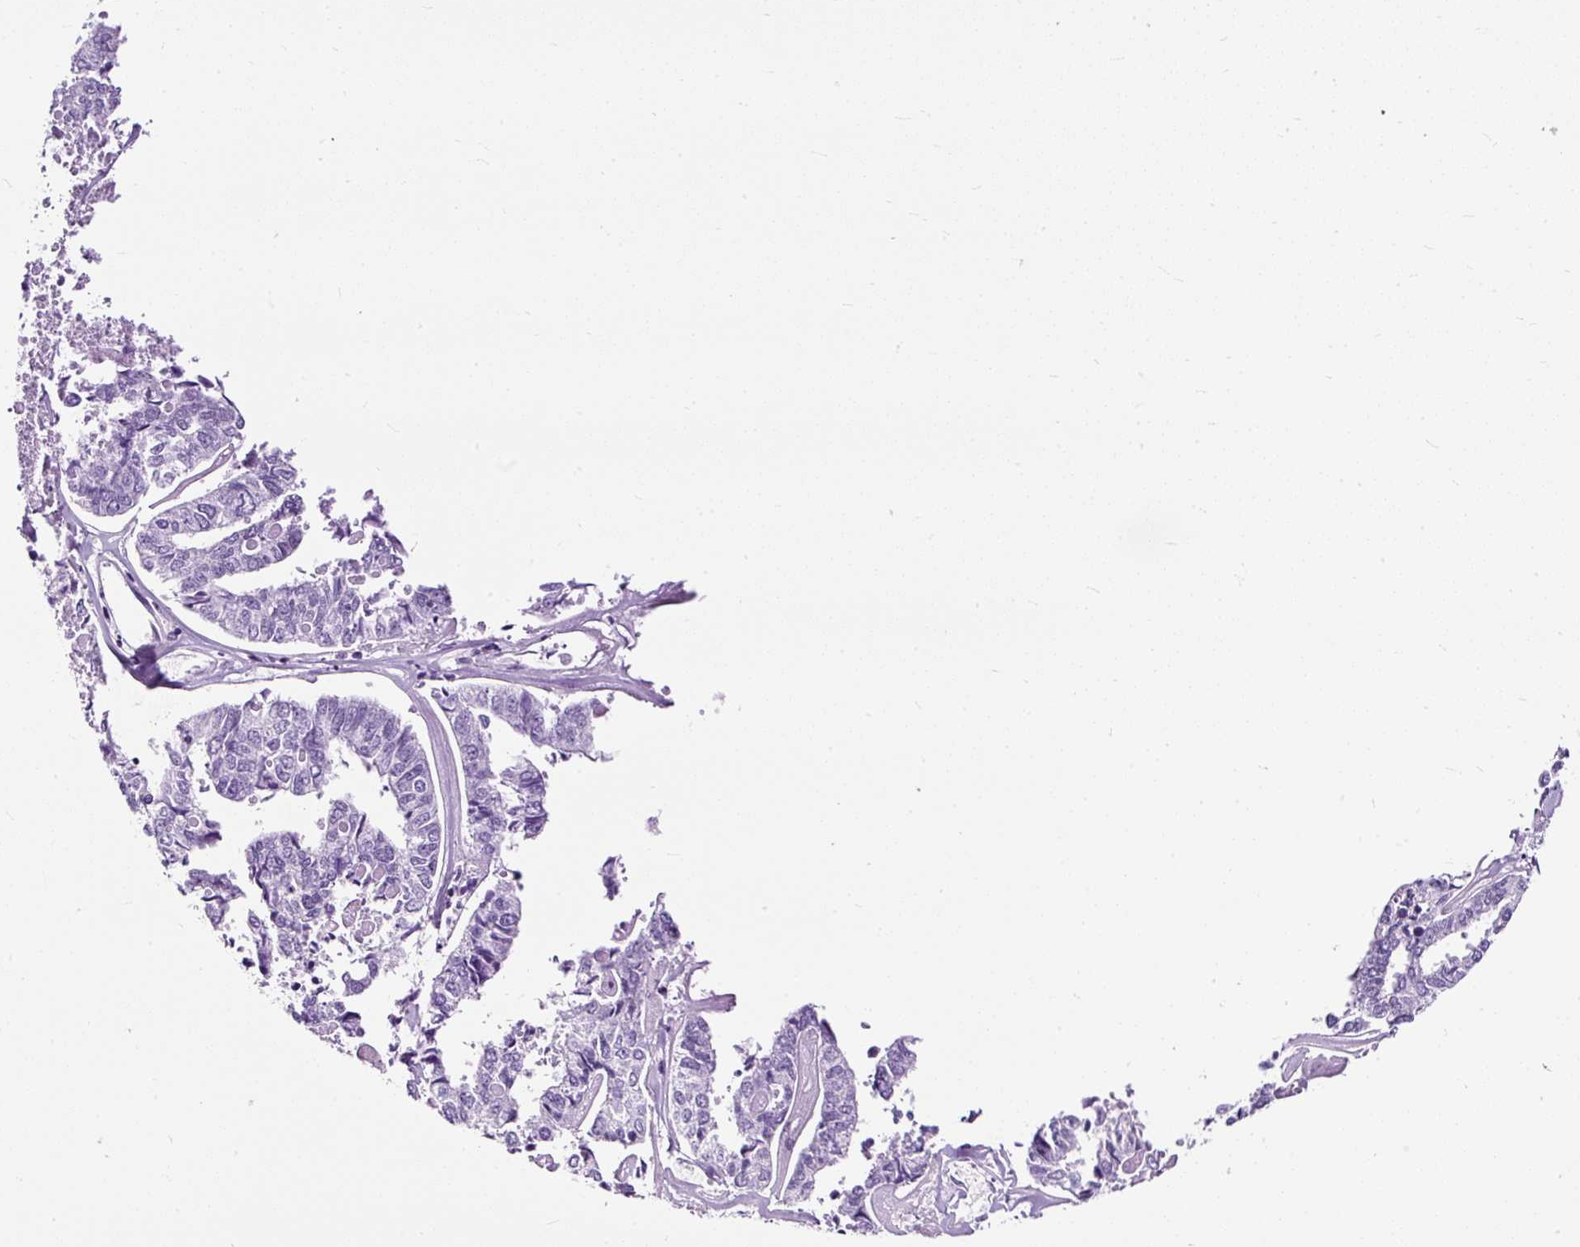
{"staining": {"intensity": "negative", "quantity": "none", "location": "none"}, "tissue": "endometrial cancer", "cell_type": "Tumor cells", "image_type": "cancer", "snomed": [{"axis": "morphology", "description": "Adenocarcinoma, NOS"}, {"axis": "topography", "description": "Endometrium"}], "caption": "A micrograph of human endometrial cancer (adenocarcinoma) is negative for staining in tumor cells.", "gene": "NTS", "patient": {"sex": "female", "age": 73}}